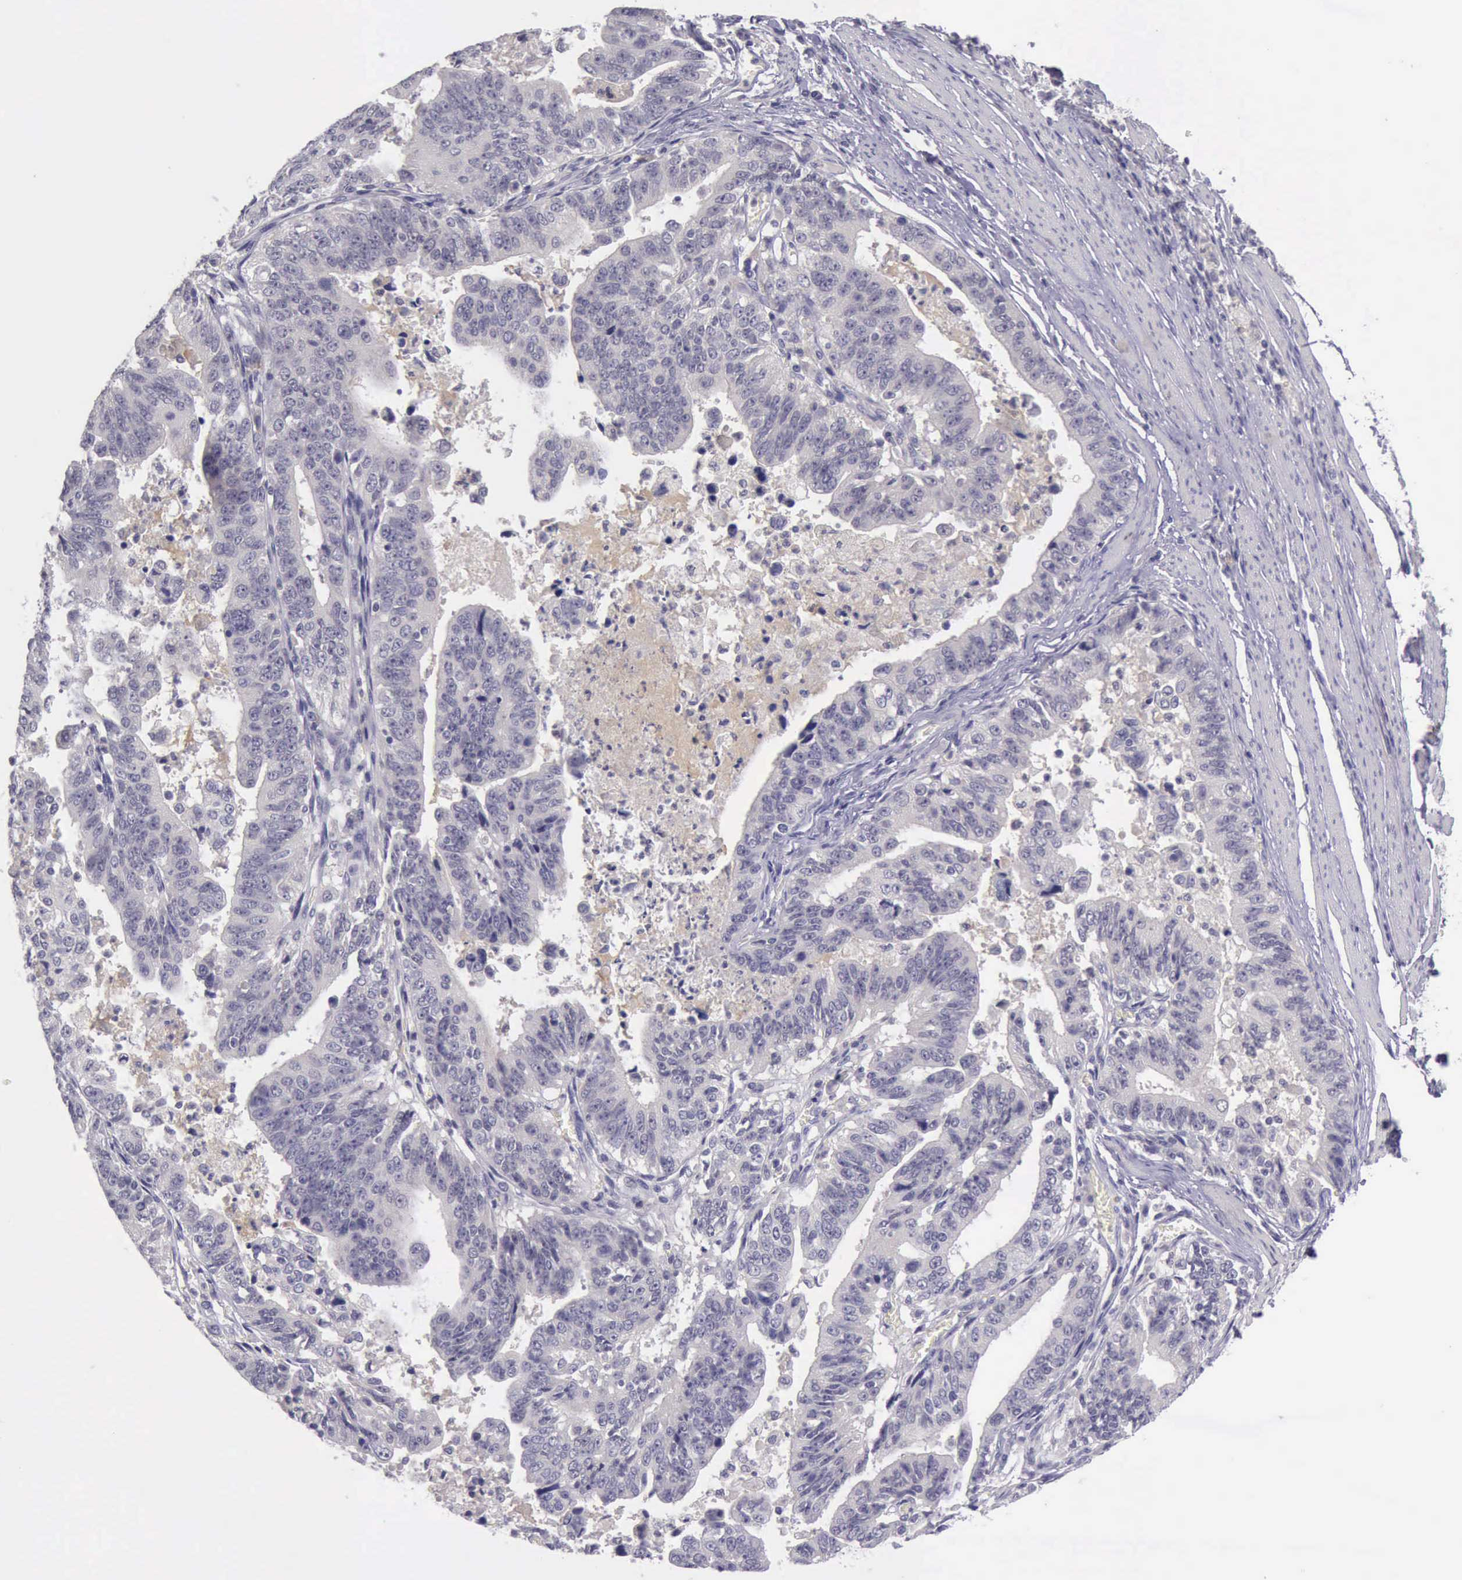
{"staining": {"intensity": "negative", "quantity": "none", "location": "none"}, "tissue": "stomach cancer", "cell_type": "Tumor cells", "image_type": "cancer", "snomed": [{"axis": "morphology", "description": "Adenocarcinoma, NOS"}, {"axis": "topography", "description": "Stomach, upper"}], "caption": "Immunohistochemical staining of human adenocarcinoma (stomach) exhibits no significant staining in tumor cells. (Stains: DAB immunohistochemistry with hematoxylin counter stain, Microscopy: brightfield microscopy at high magnification).", "gene": "ARNT2", "patient": {"sex": "female", "age": 50}}